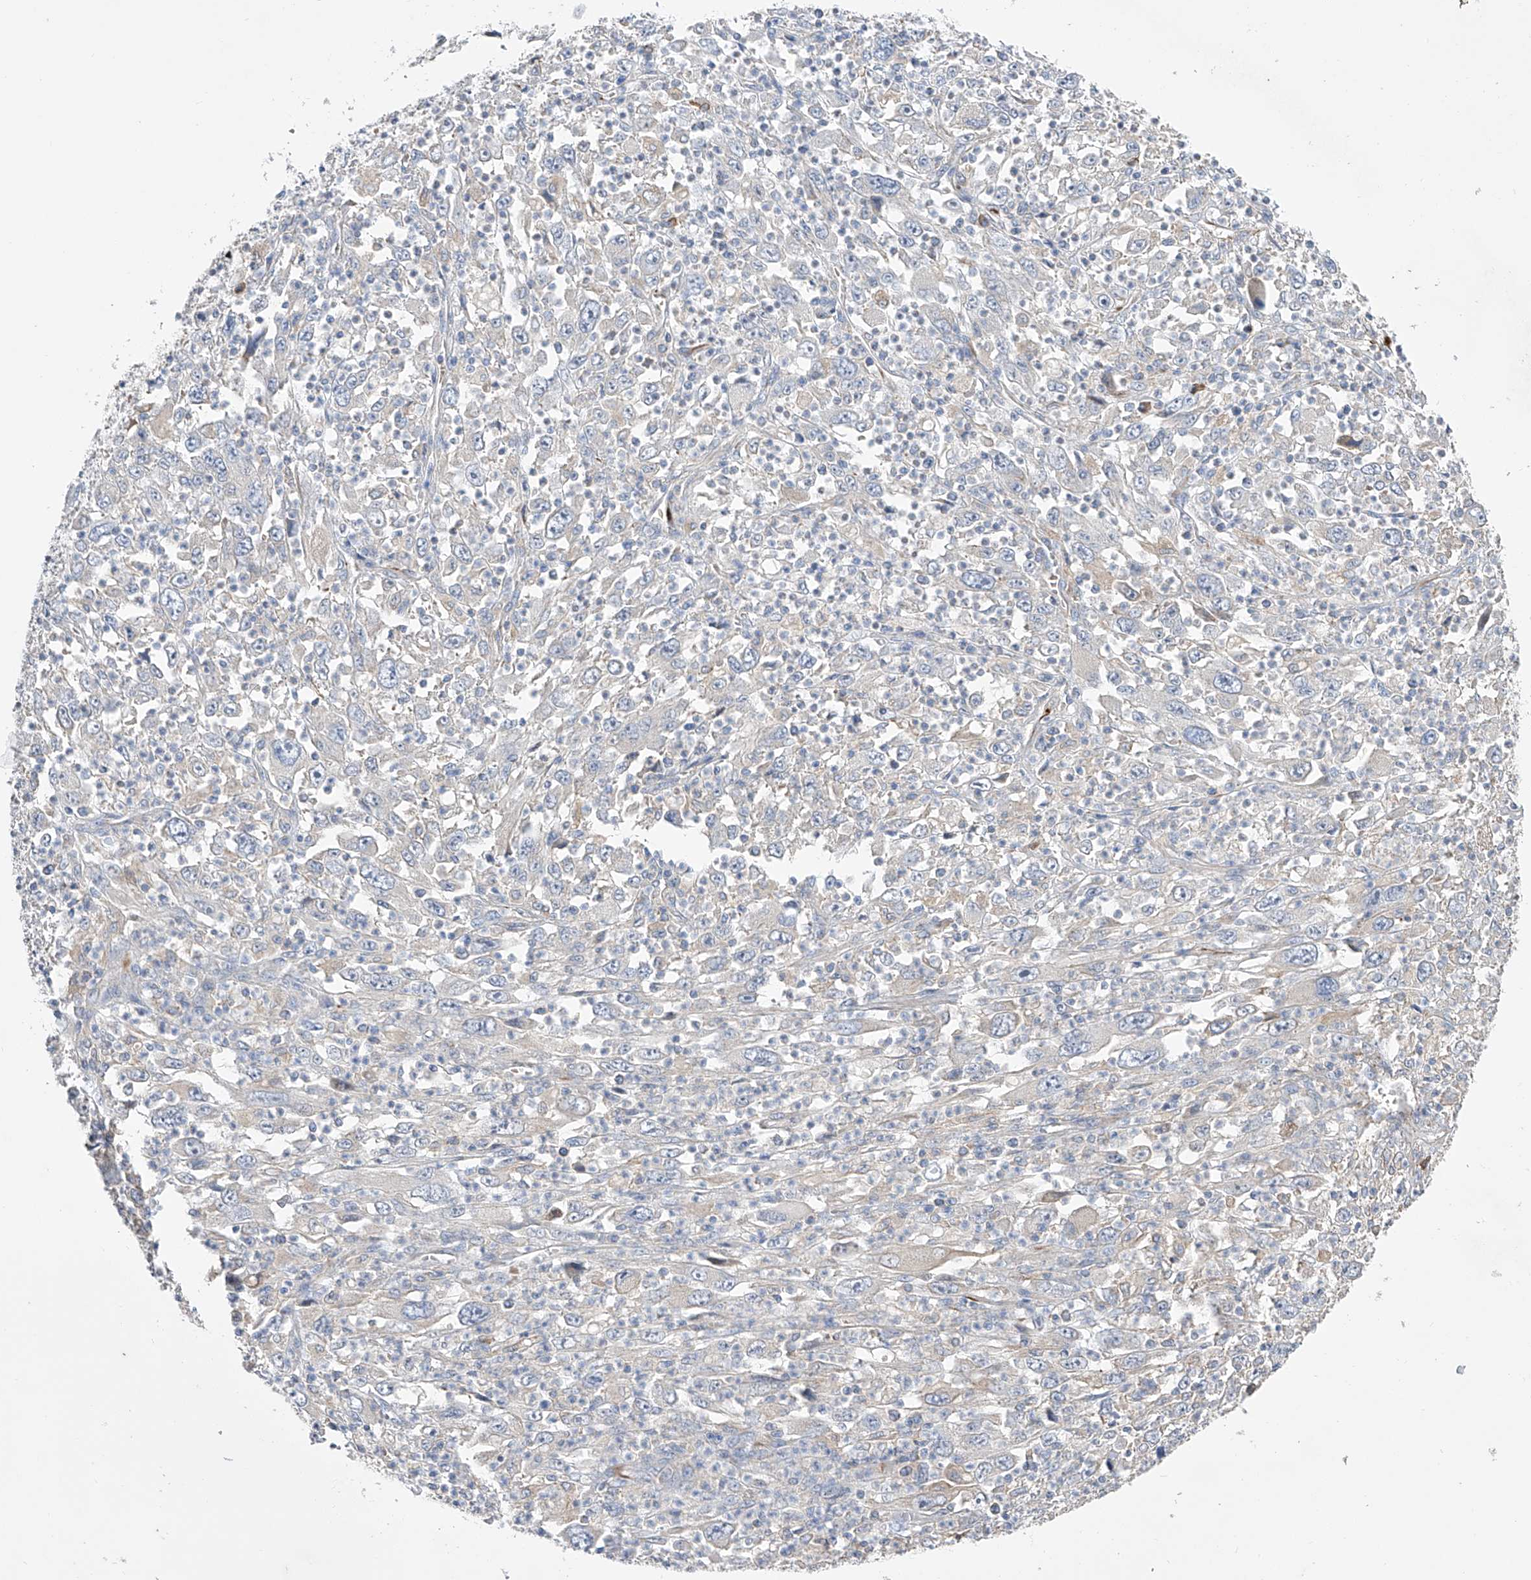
{"staining": {"intensity": "negative", "quantity": "none", "location": "none"}, "tissue": "melanoma", "cell_type": "Tumor cells", "image_type": "cancer", "snomed": [{"axis": "morphology", "description": "Malignant melanoma, Metastatic site"}, {"axis": "topography", "description": "Skin"}], "caption": "The image demonstrates no staining of tumor cells in malignant melanoma (metastatic site). (Stains: DAB (3,3'-diaminobenzidine) immunohistochemistry with hematoxylin counter stain, Microscopy: brightfield microscopy at high magnification).", "gene": "NFATC4", "patient": {"sex": "female", "age": 56}}